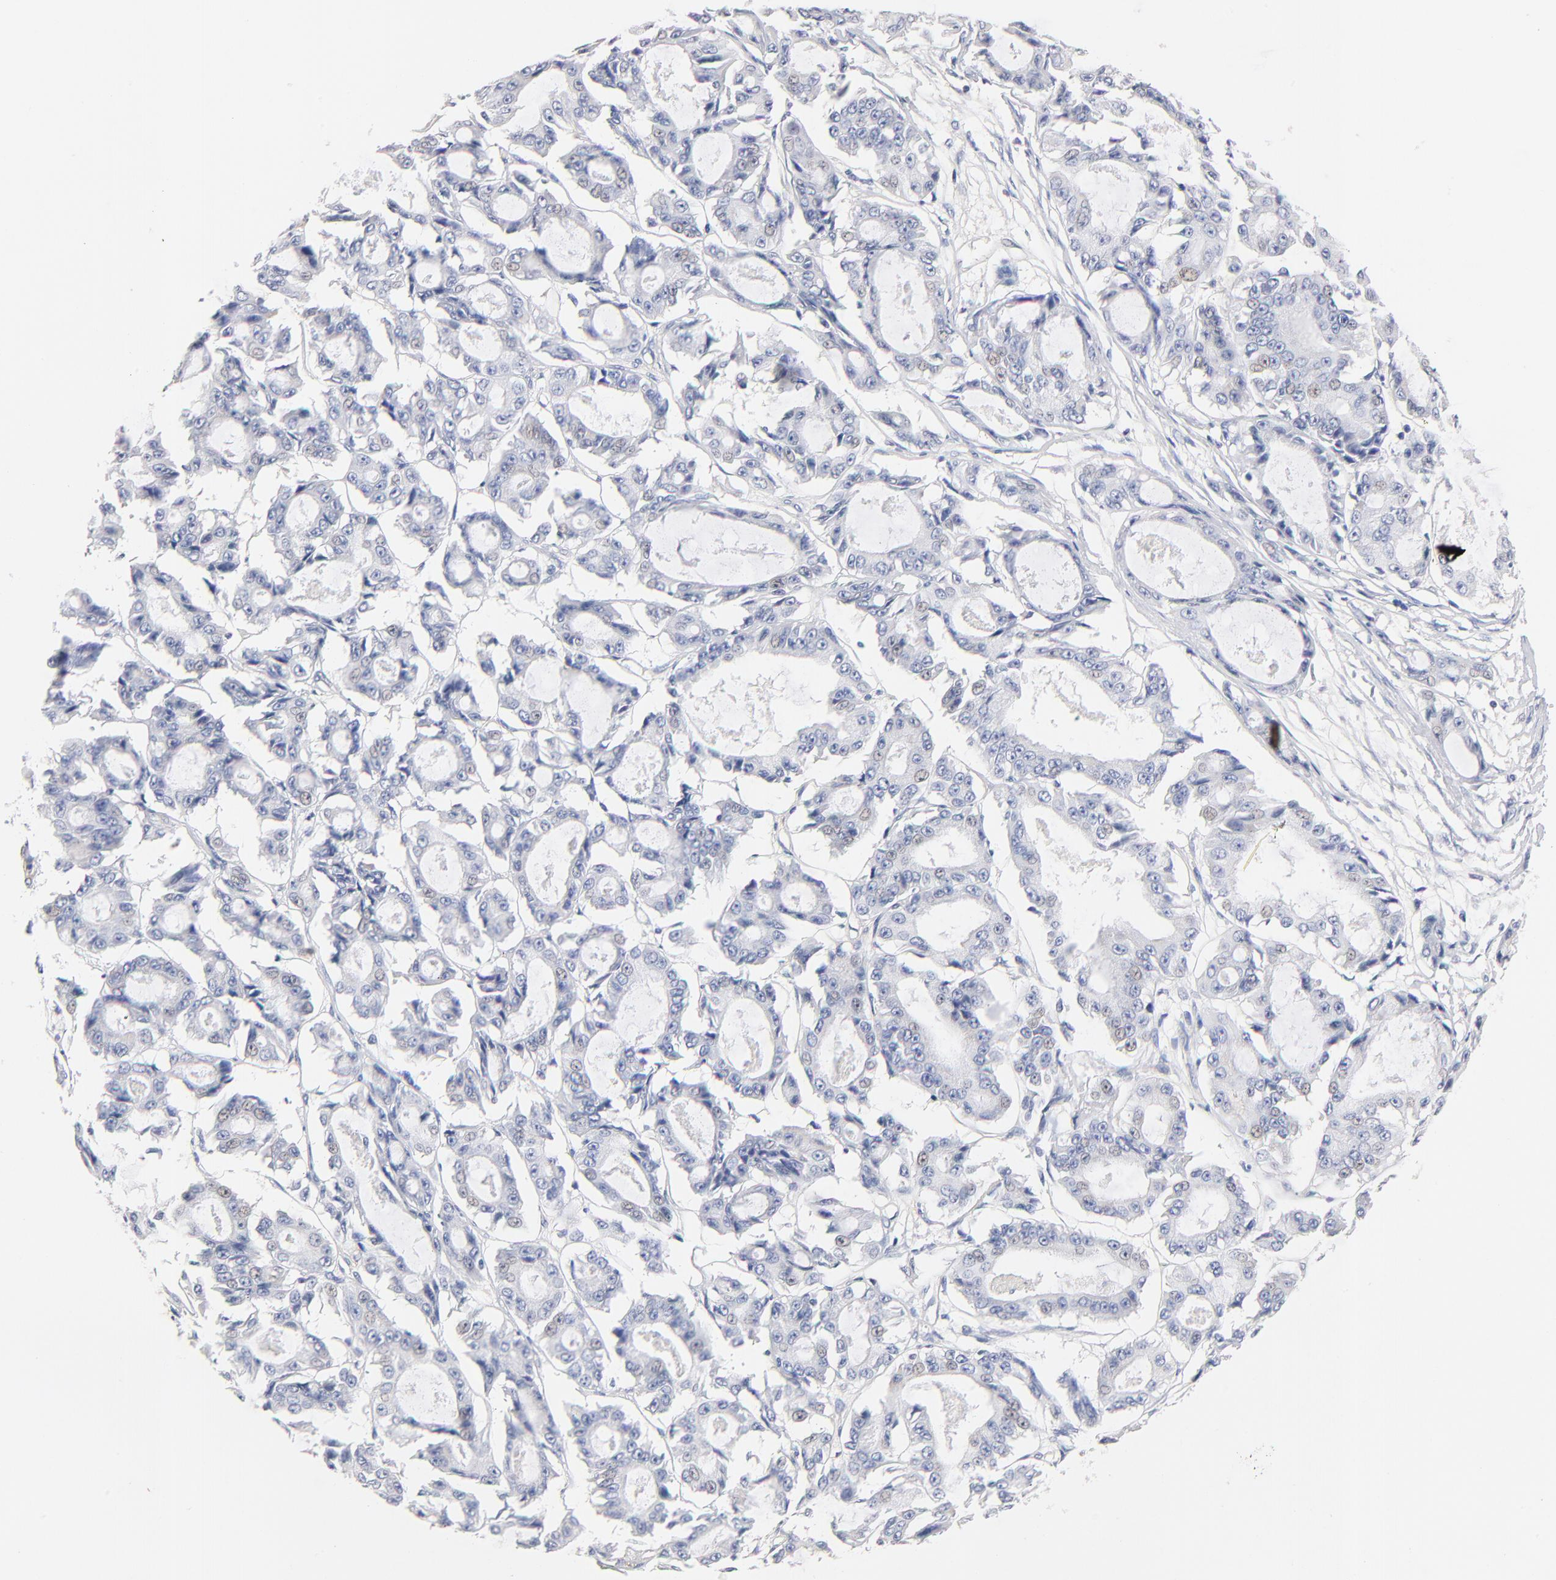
{"staining": {"intensity": "negative", "quantity": "none", "location": "none"}, "tissue": "ovarian cancer", "cell_type": "Tumor cells", "image_type": "cancer", "snomed": [{"axis": "morphology", "description": "Carcinoma, endometroid"}, {"axis": "topography", "description": "Ovary"}], "caption": "The immunohistochemistry (IHC) micrograph has no significant staining in tumor cells of endometroid carcinoma (ovarian) tissue.", "gene": "ITGA8", "patient": {"sex": "female", "age": 61}}